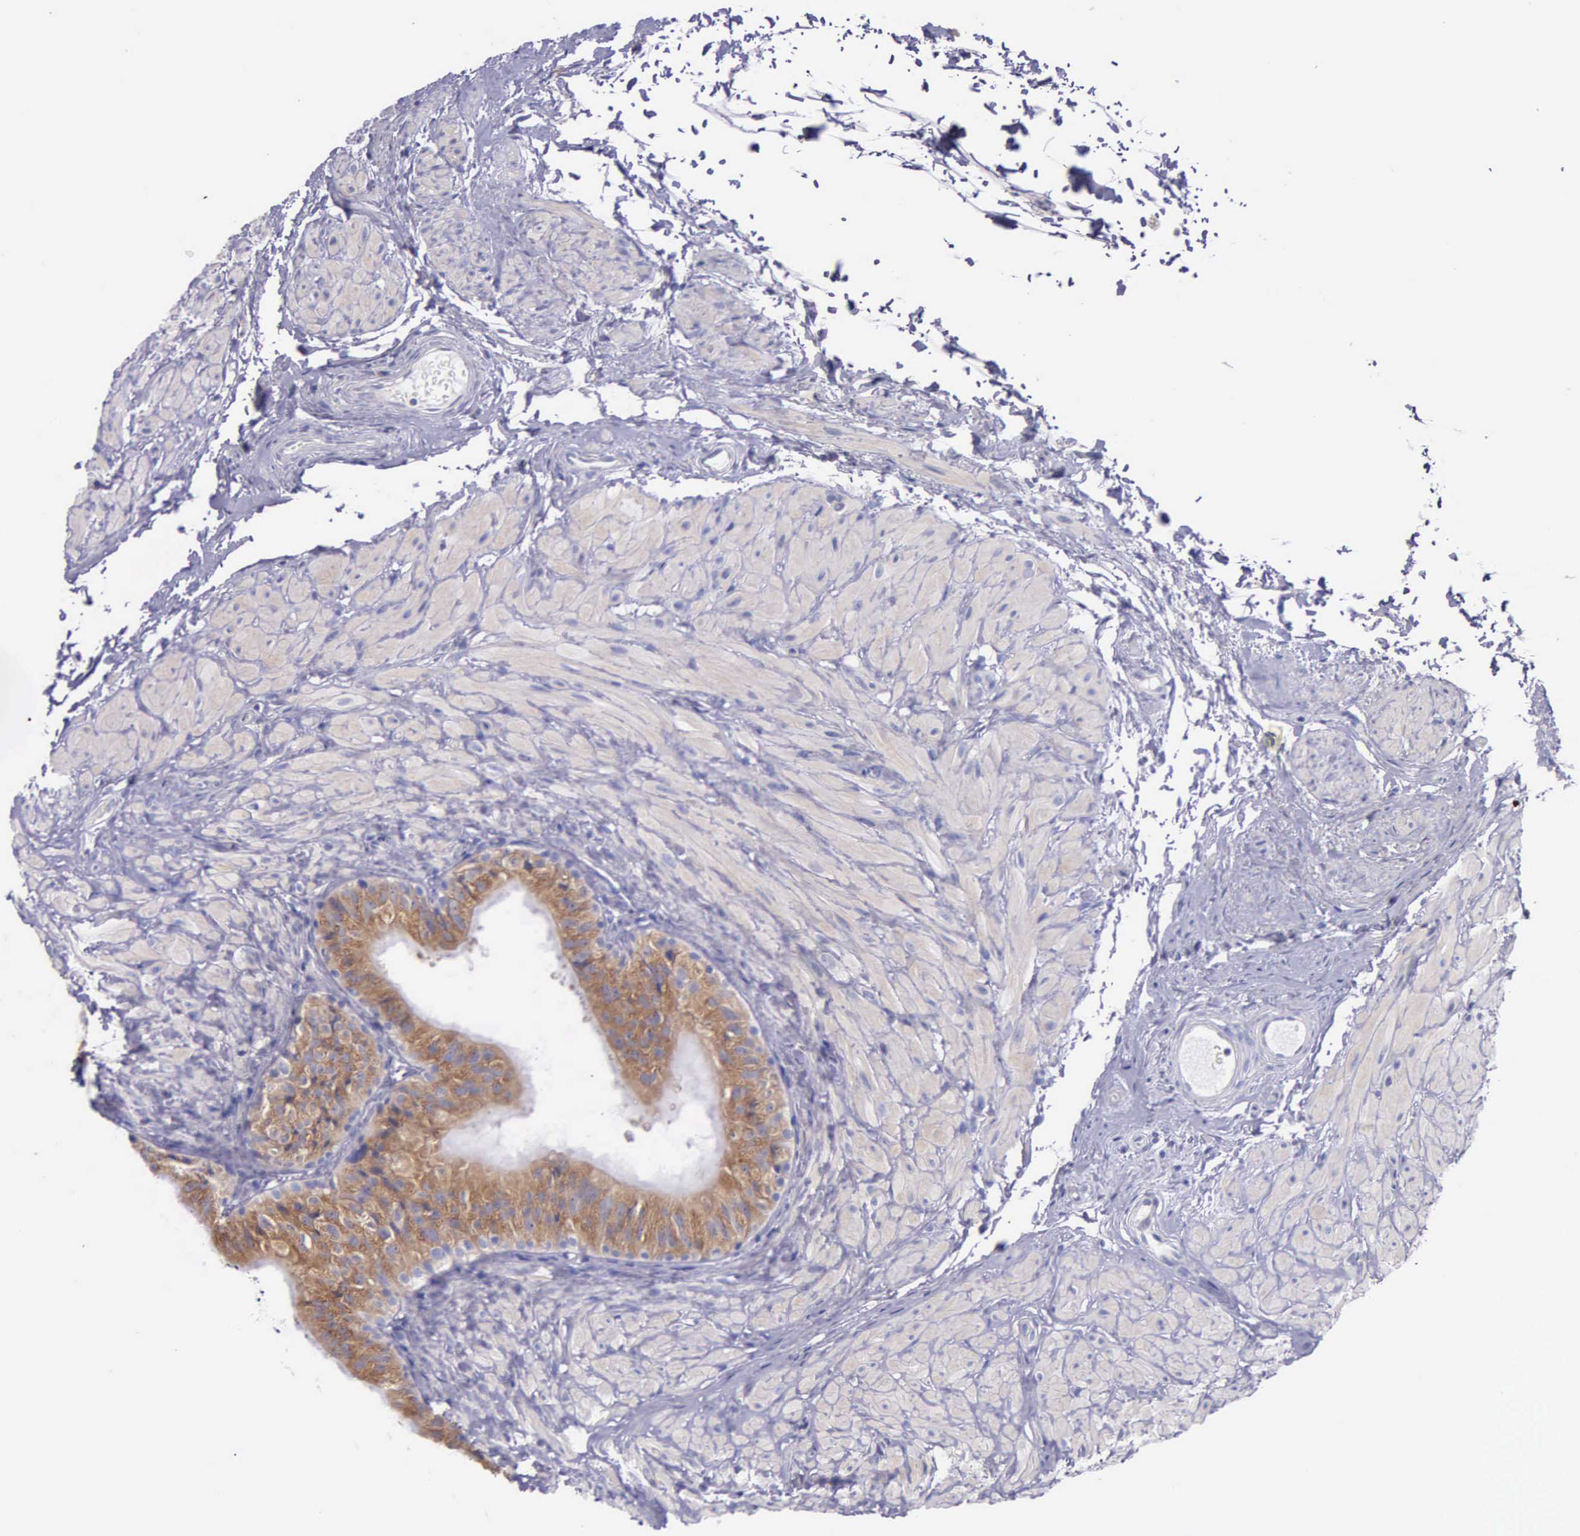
{"staining": {"intensity": "moderate", "quantity": ">75%", "location": "cytoplasmic/membranous"}, "tissue": "epididymis", "cell_type": "Glandular cells", "image_type": "normal", "snomed": [{"axis": "morphology", "description": "Normal tissue, NOS"}, {"axis": "topography", "description": "Epididymis"}], "caption": "IHC (DAB) staining of unremarkable epididymis displays moderate cytoplasmic/membranous protein positivity in approximately >75% of glandular cells. Using DAB (3,3'-diaminobenzidine) (brown) and hematoxylin (blue) stains, captured at high magnification using brightfield microscopy.", "gene": "CTAGE15", "patient": {"sex": "male", "age": 77}}